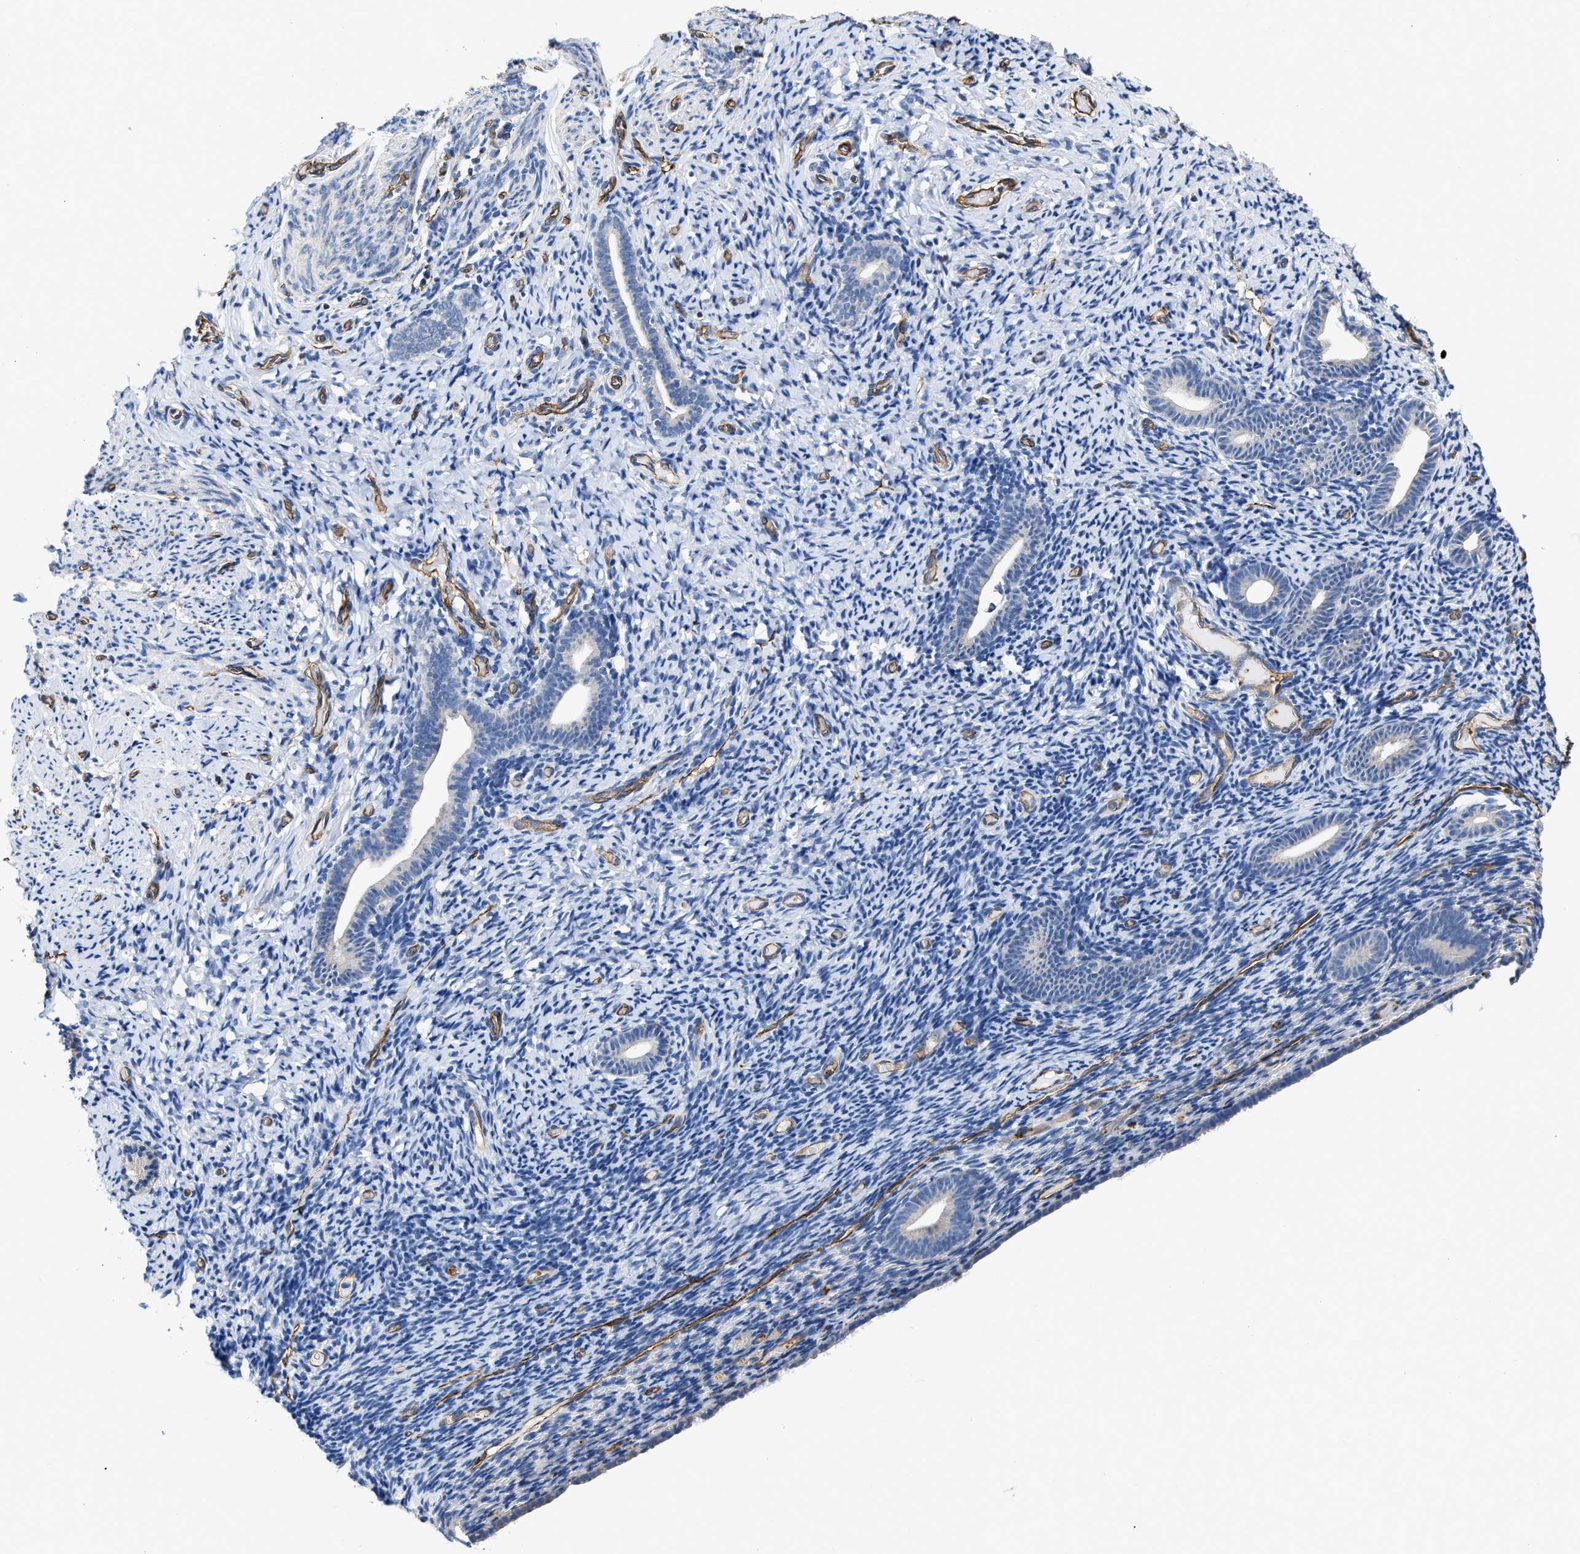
{"staining": {"intensity": "negative", "quantity": "none", "location": "none"}, "tissue": "endometrium", "cell_type": "Cells in endometrial stroma", "image_type": "normal", "snomed": [{"axis": "morphology", "description": "Normal tissue, NOS"}, {"axis": "topography", "description": "Endometrium"}], "caption": "Immunohistochemistry (IHC) photomicrograph of unremarkable human endometrium stained for a protein (brown), which demonstrates no expression in cells in endometrial stroma. (Brightfield microscopy of DAB (3,3'-diaminobenzidine) immunohistochemistry (IHC) at high magnification).", "gene": "C22orf42", "patient": {"sex": "female", "age": 51}}